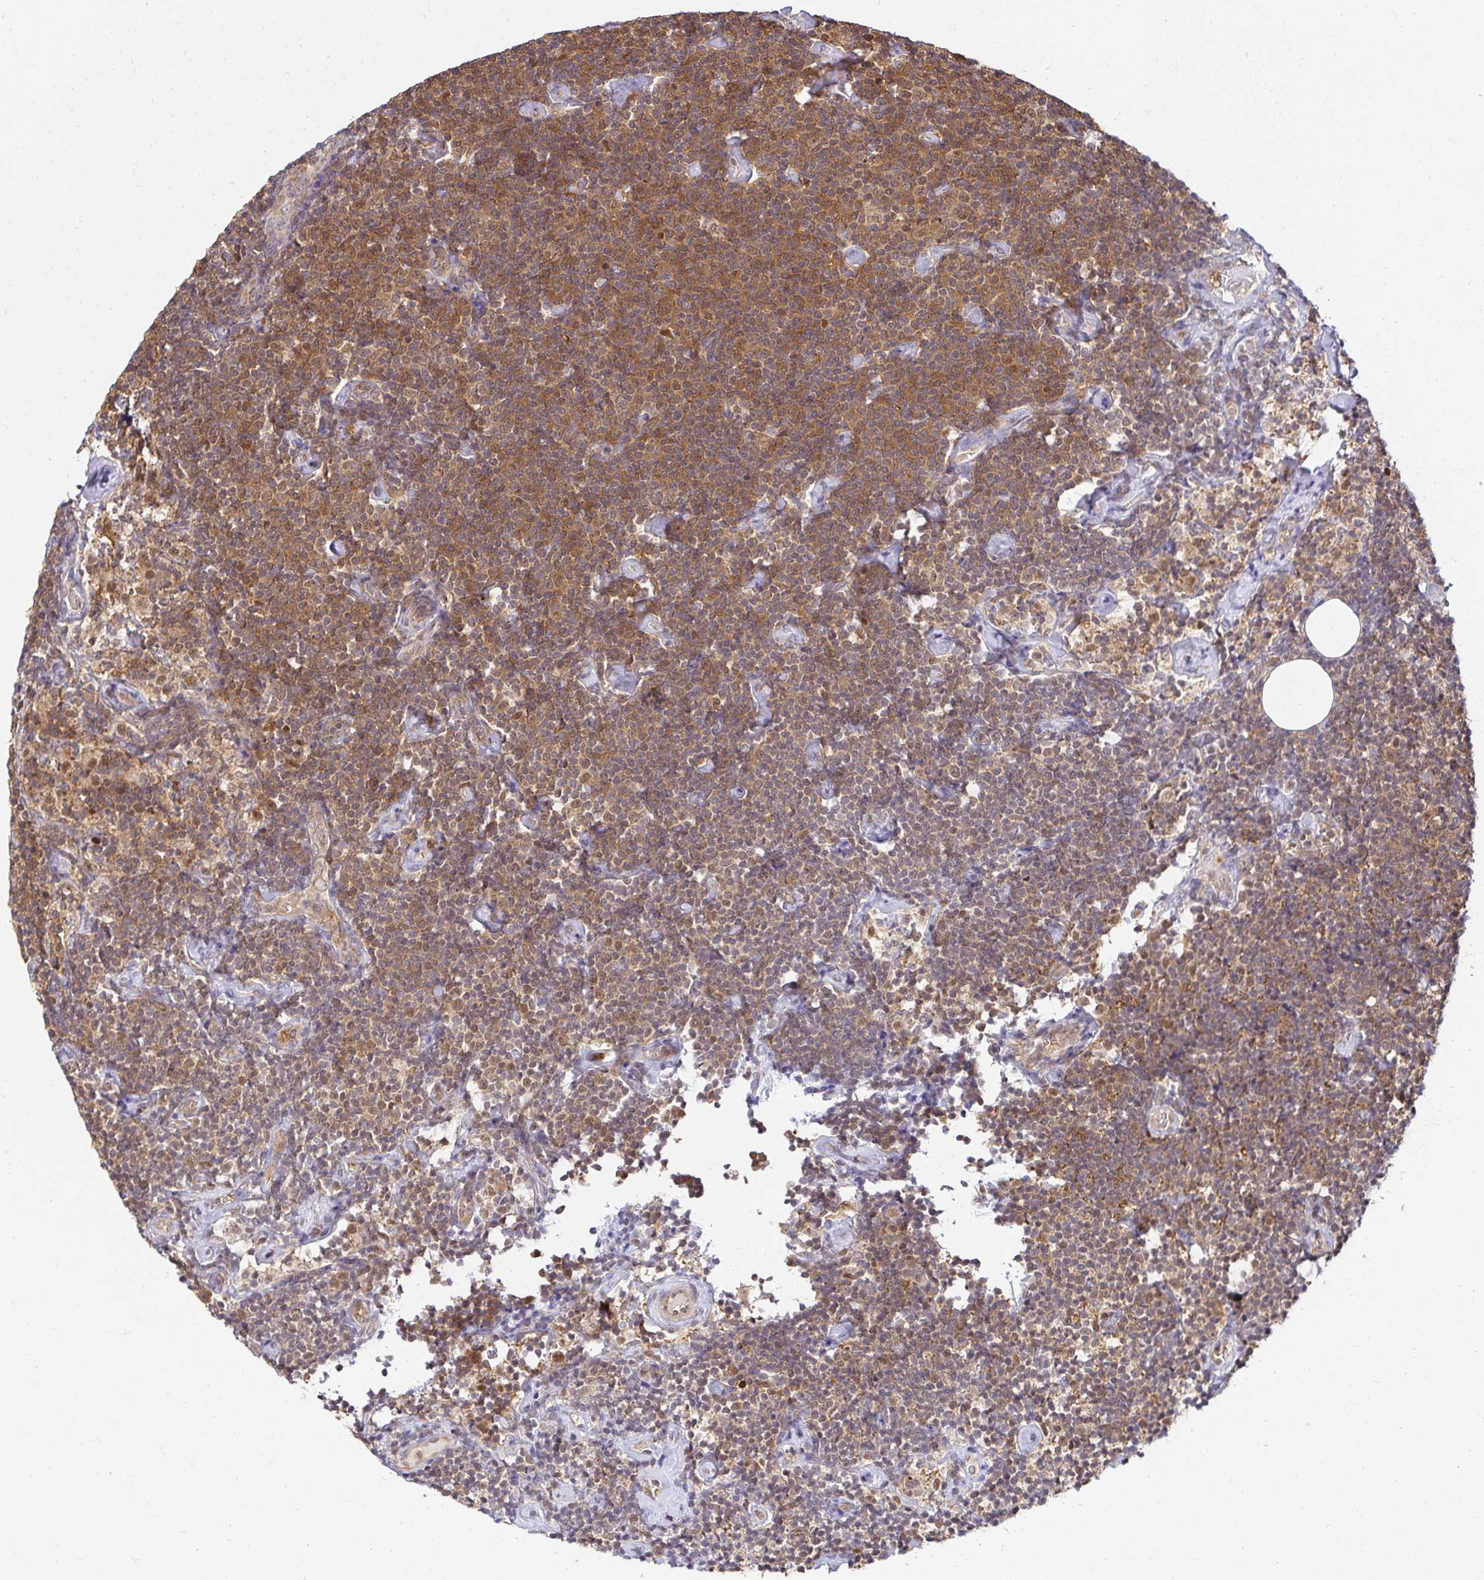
{"staining": {"intensity": "moderate", "quantity": ">75%", "location": "cytoplasmic/membranous,nuclear"}, "tissue": "lymphoma", "cell_type": "Tumor cells", "image_type": "cancer", "snomed": [{"axis": "morphology", "description": "Malignant lymphoma, non-Hodgkin's type, Low grade"}, {"axis": "topography", "description": "Lymph node"}], "caption": "The image exhibits a brown stain indicating the presence of a protein in the cytoplasmic/membranous and nuclear of tumor cells in lymphoma. The protein of interest is shown in brown color, while the nuclei are stained blue.", "gene": "PSMA4", "patient": {"sex": "male", "age": 81}}